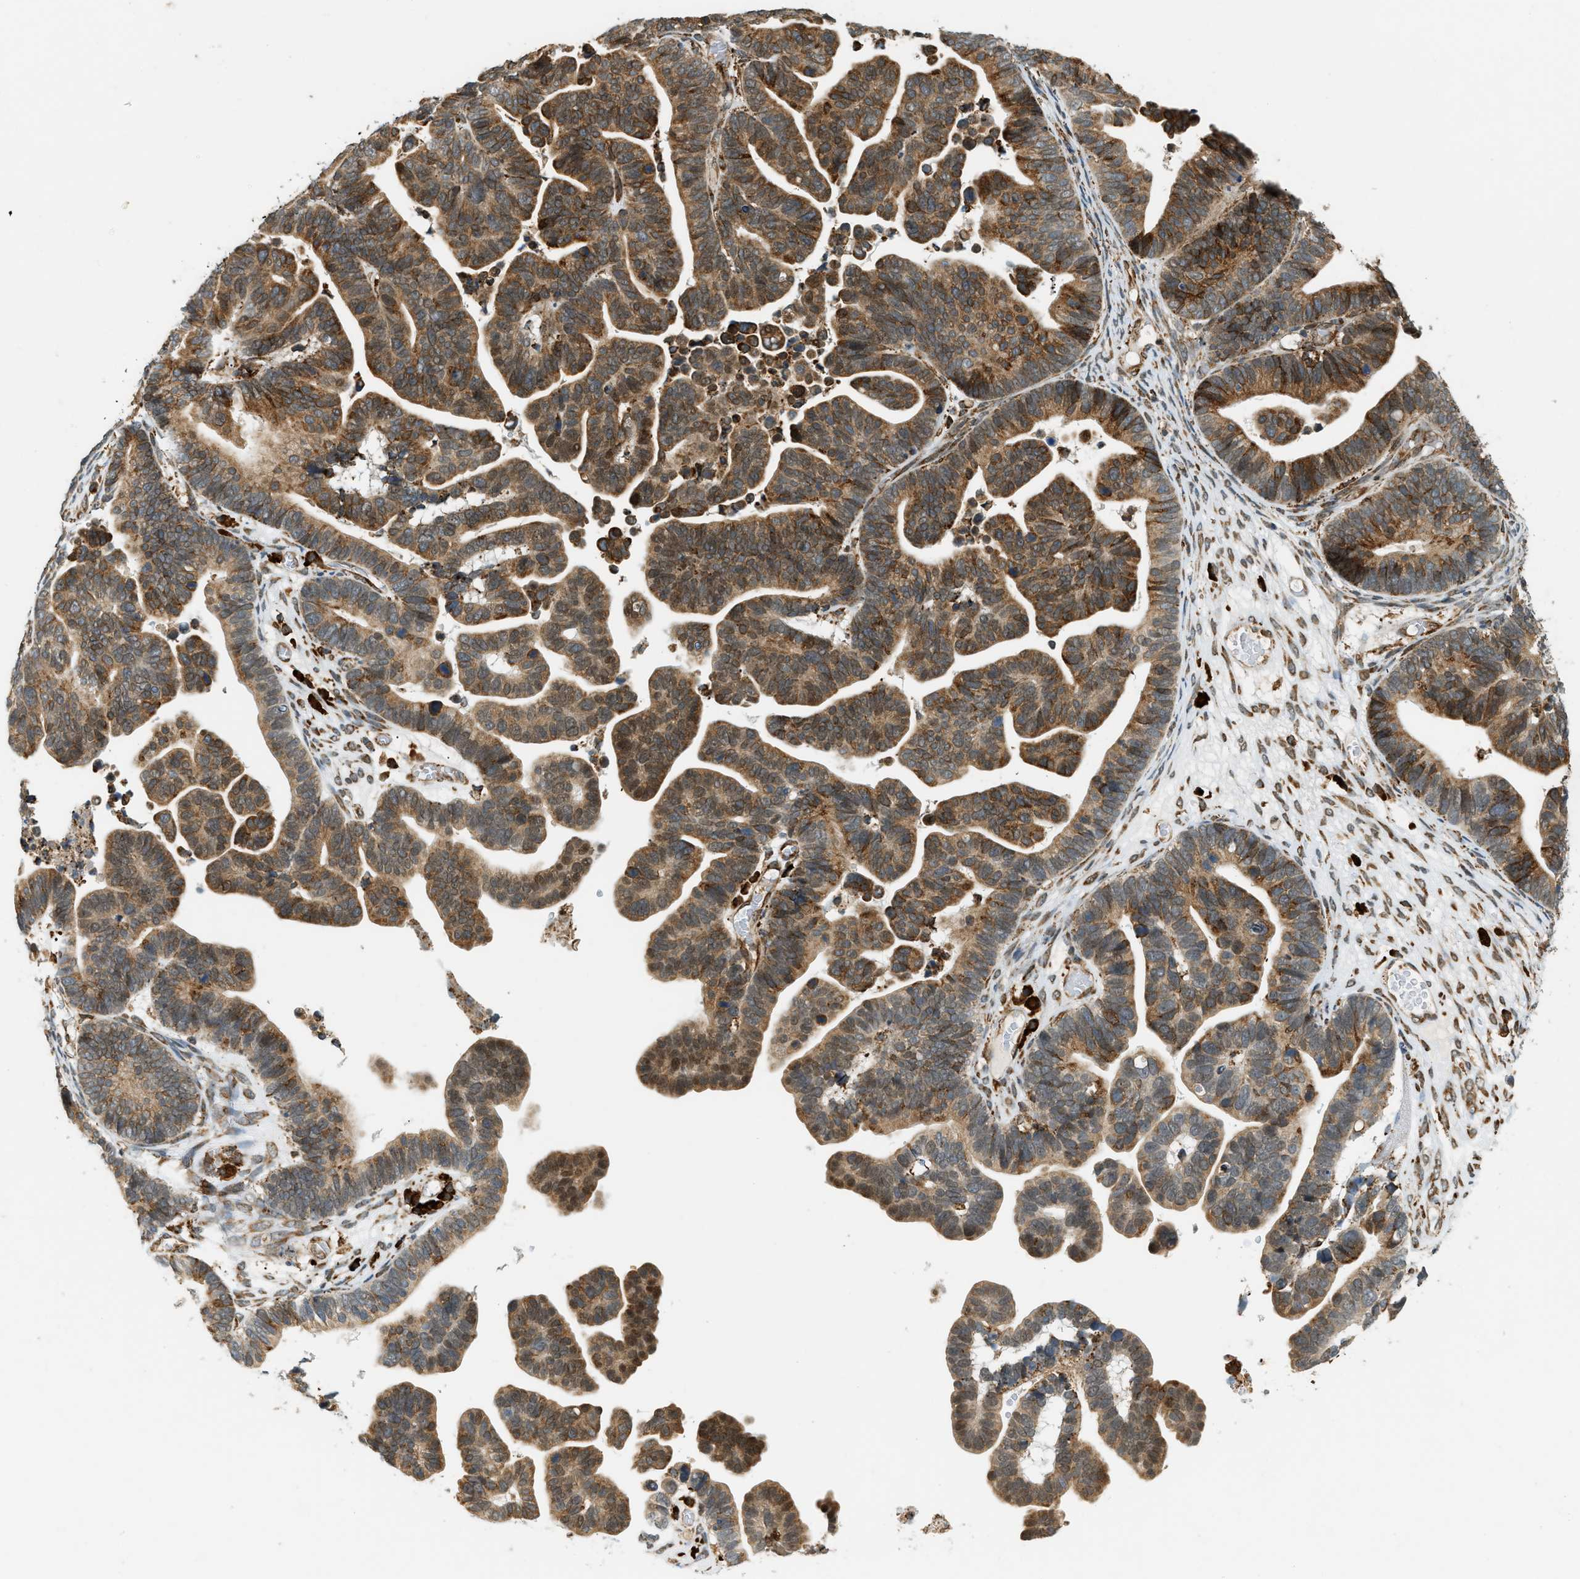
{"staining": {"intensity": "moderate", "quantity": ">75%", "location": "cytoplasmic/membranous,nuclear"}, "tissue": "ovarian cancer", "cell_type": "Tumor cells", "image_type": "cancer", "snomed": [{"axis": "morphology", "description": "Cystadenocarcinoma, serous, NOS"}, {"axis": "topography", "description": "Ovary"}], "caption": "Immunohistochemical staining of human ovarian cancer (serous cystadenocarcinoma) shows moderate cytoplasmic/membranous and nuclear protein positivity in about >75% of tumor cells. The protein of interest is shown in brown color, while the nuclei are stained blue.", "gene": "SEMA4D", "patient": {"sex": "female", "age": 56}}